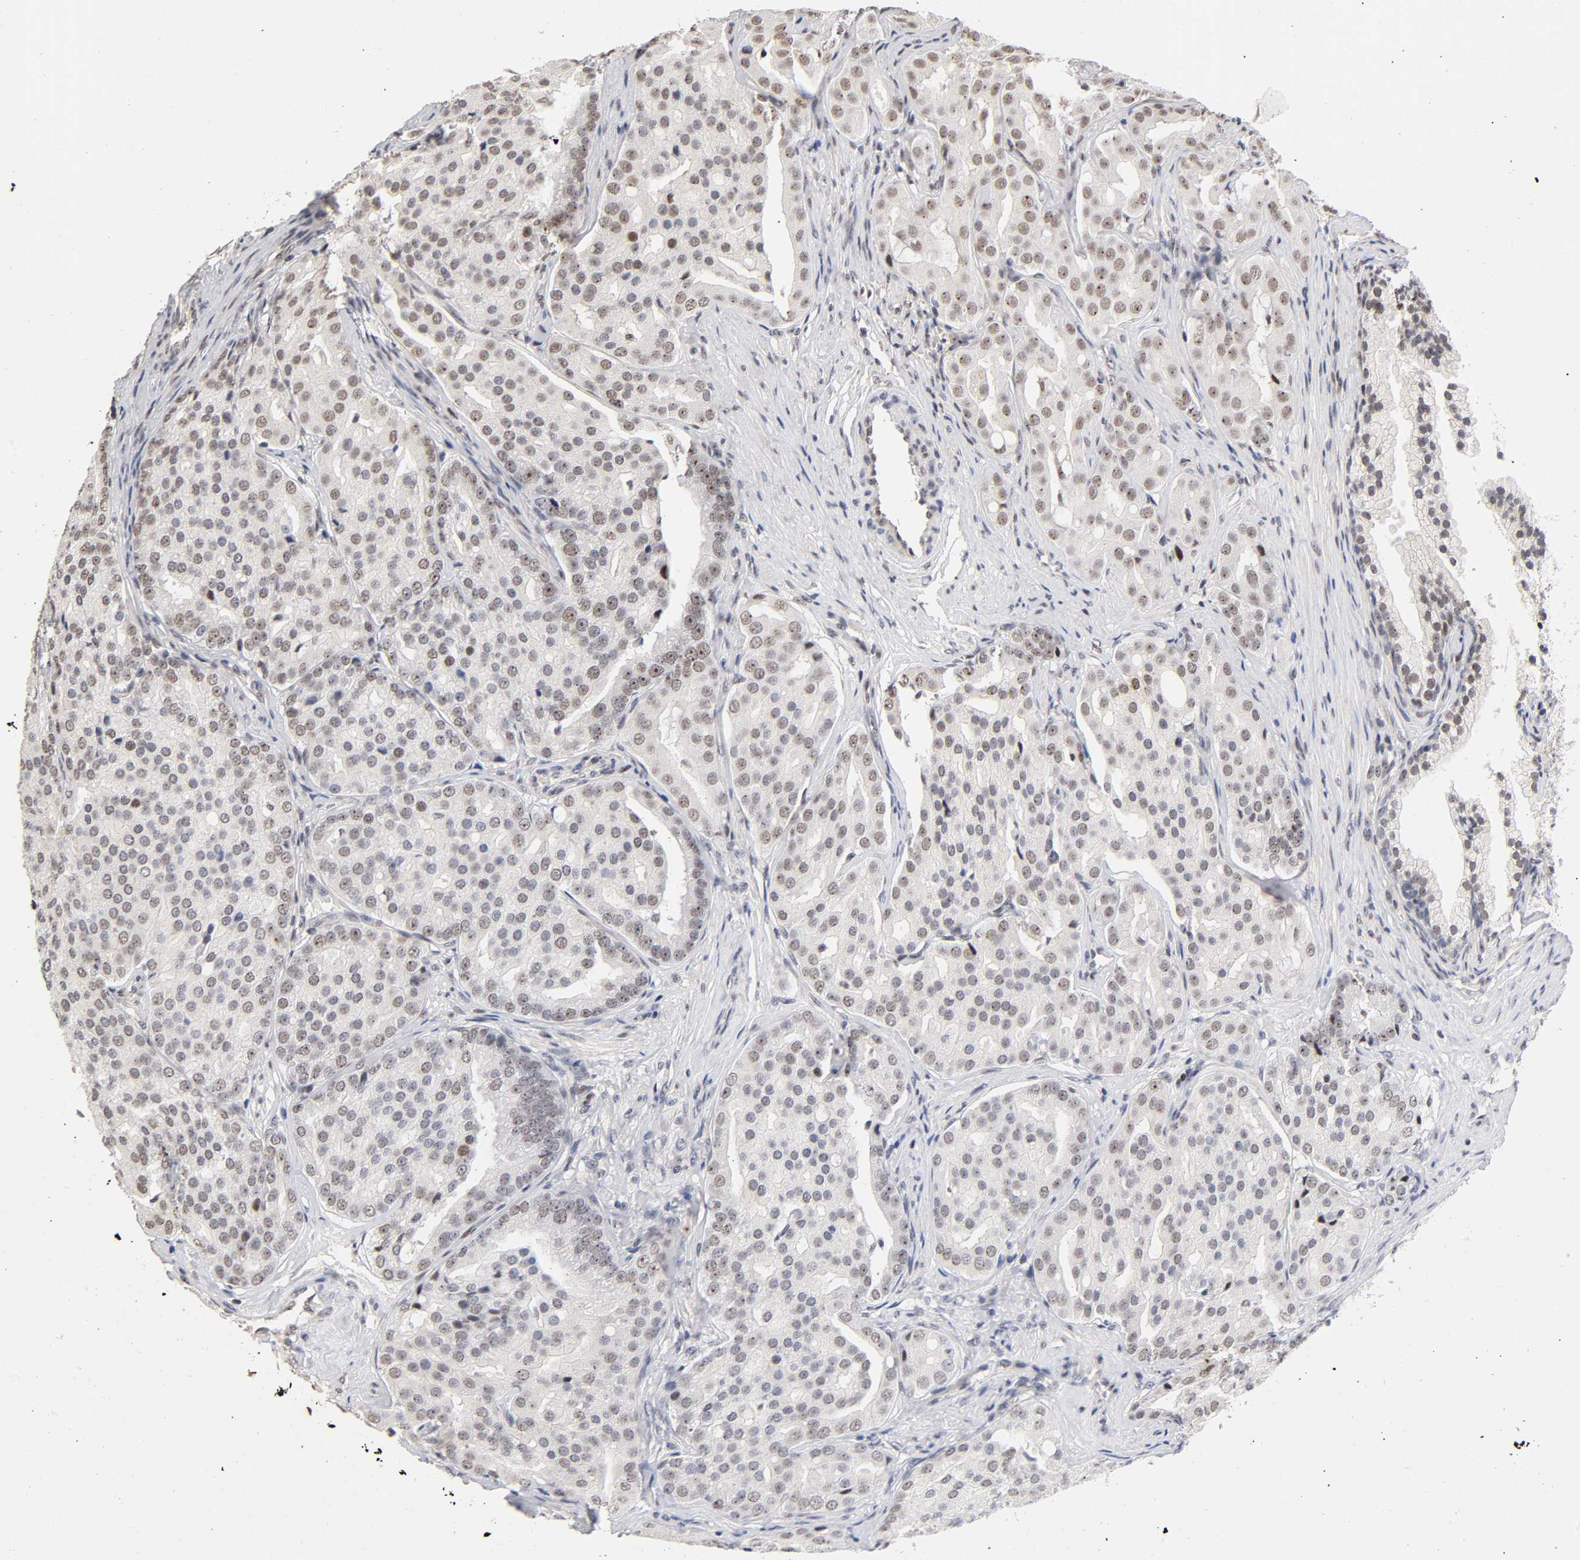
{"staining": {"intensity": "weak", "quantity": "25%-75%", "location": "nuclear"}, "tissue": "prostate cancer", "cell_type": "Tumor cells", "image_type": "cancer", "snomed": [{"axis": "morphology", "description": "Adenocarcinoma, High grade"}, {"axis": "topography", "description": "Prostate"}], "caption": "Prostate adenocarcinoma (high-grade) stained for a protein shows weak nuclear positivity in tumor cells. The protein of interest is stained brown, and the nuclei are stained in blue (DAB (3,3'-diaminobenzidine) IHC with brightfield microscopy, high magnification).", "gene": "TP53RK", "patient": {"sex": "male", "age": 64}}